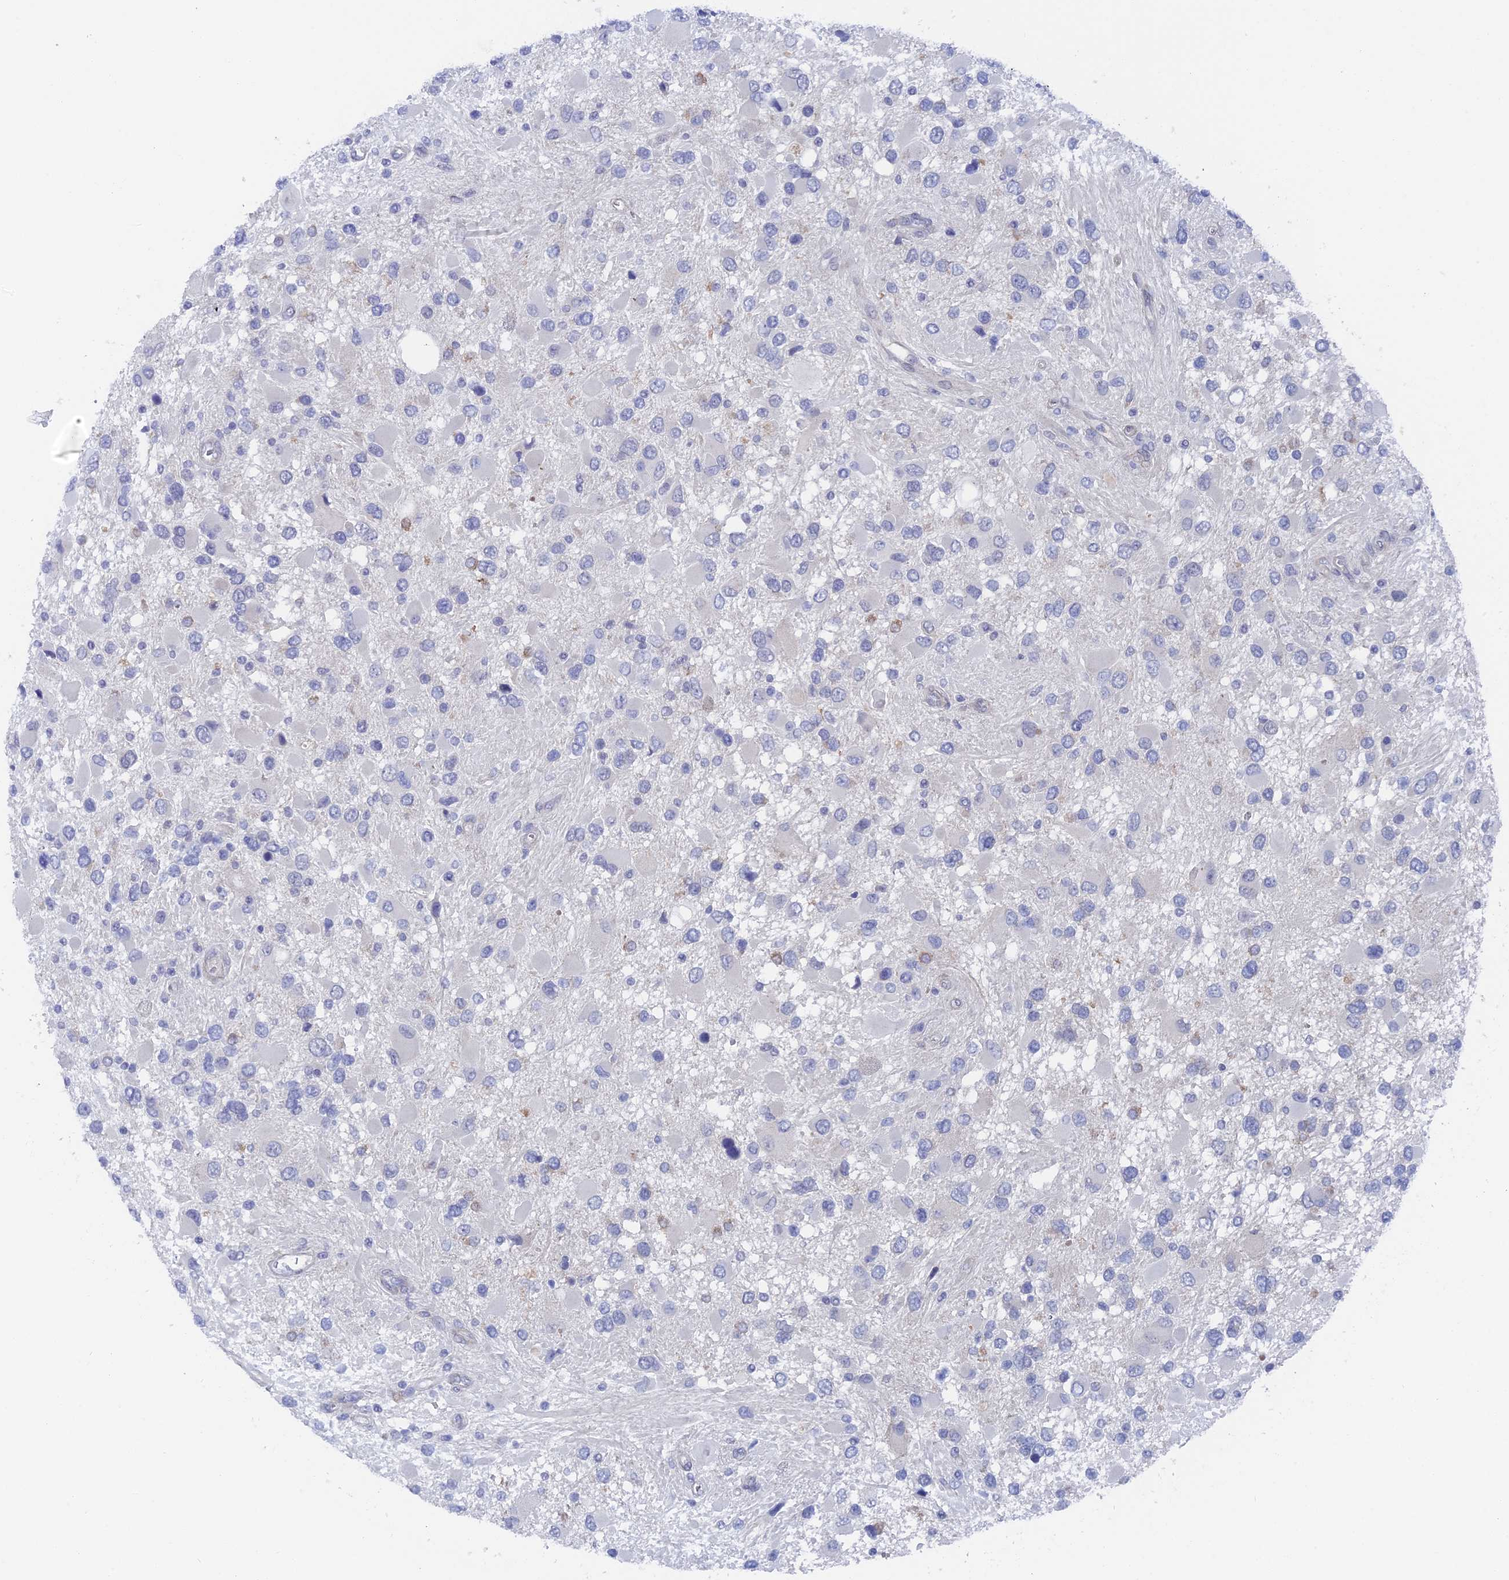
{"staining": {"intensity": "negative", "quantity": "none", "location": "none"}, "tissue": "glioma", "cell_type": "Tumor cells", "image_type": "cancer", "snomed": [{"axis": "morphology", "description": "Glioma, malignant, High grade"}, {"axis": "topography", "description": "Brain"}], "caption": "This is a image of IHC staining of glioma, which shows no staining in tumor cells.", "gene": "DACT3", "patient": {"sex": "male", "age": 53}}